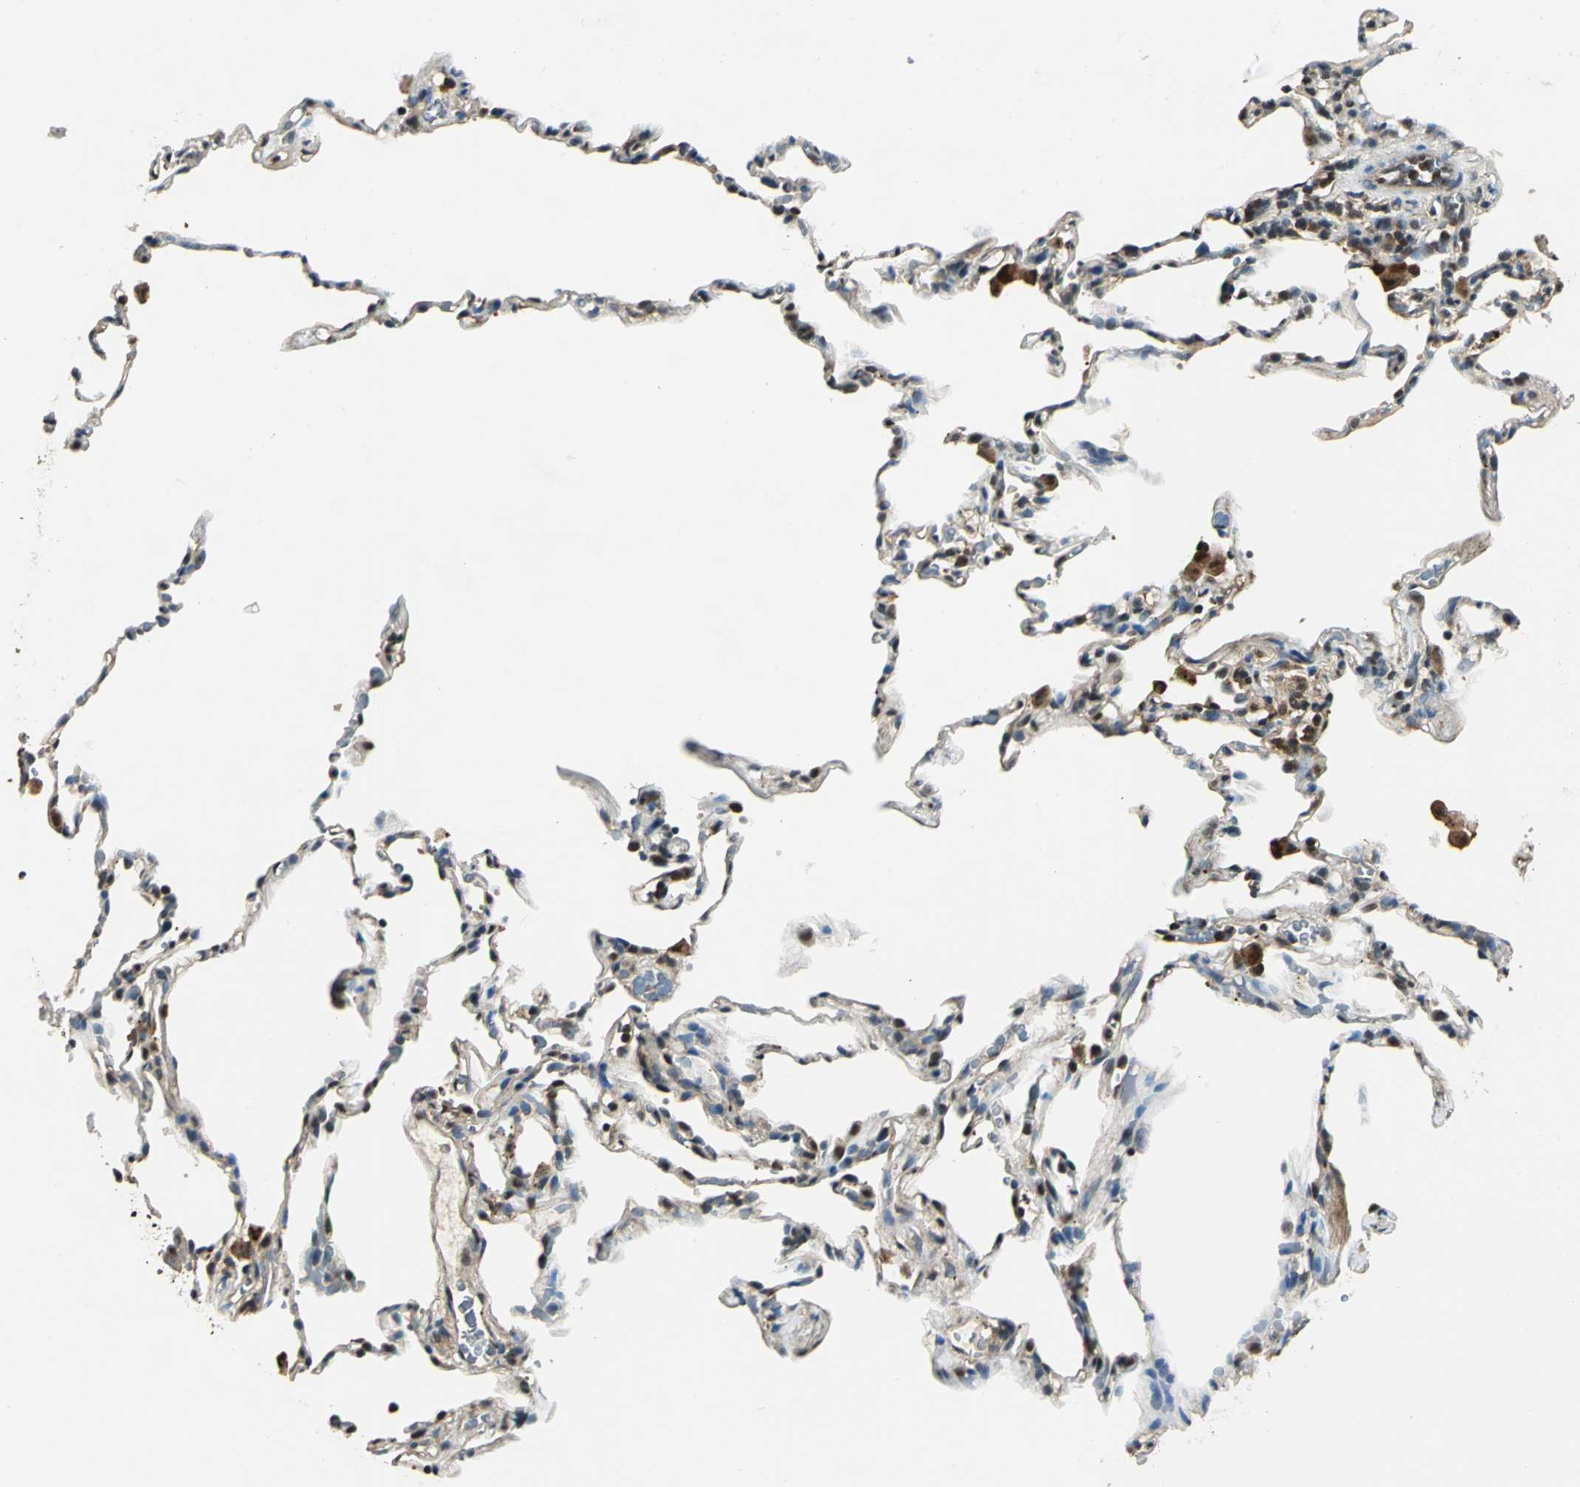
{"staining": {"intensity": "weak", "quantity": "25%-75%", "location": "cytoplasmic/membranous"}, "tissue": "lung", "cell_type": "Alveolar cells", "image_type": "normal", "snomed": [{"axis": "morphology", "description": "Normal tissue, NOS"}, {"axis": "topography", "description": "Lung"}], "caption": "IHC staining of benign lung, which reveals low levels of weak cytoplasmic/membranous expression in approximately 25%-75% of alveolar cells indicating weak cytoplasmic/membranous protein staining. The staining was performed using DAB (3,3'-diaminobenzidine) (brown) for protein detection and nuclei were counterstained in hematoxylin (blue).", "gene": "PPP1R13L", "patient": {"sex": "male", "age": 59}}